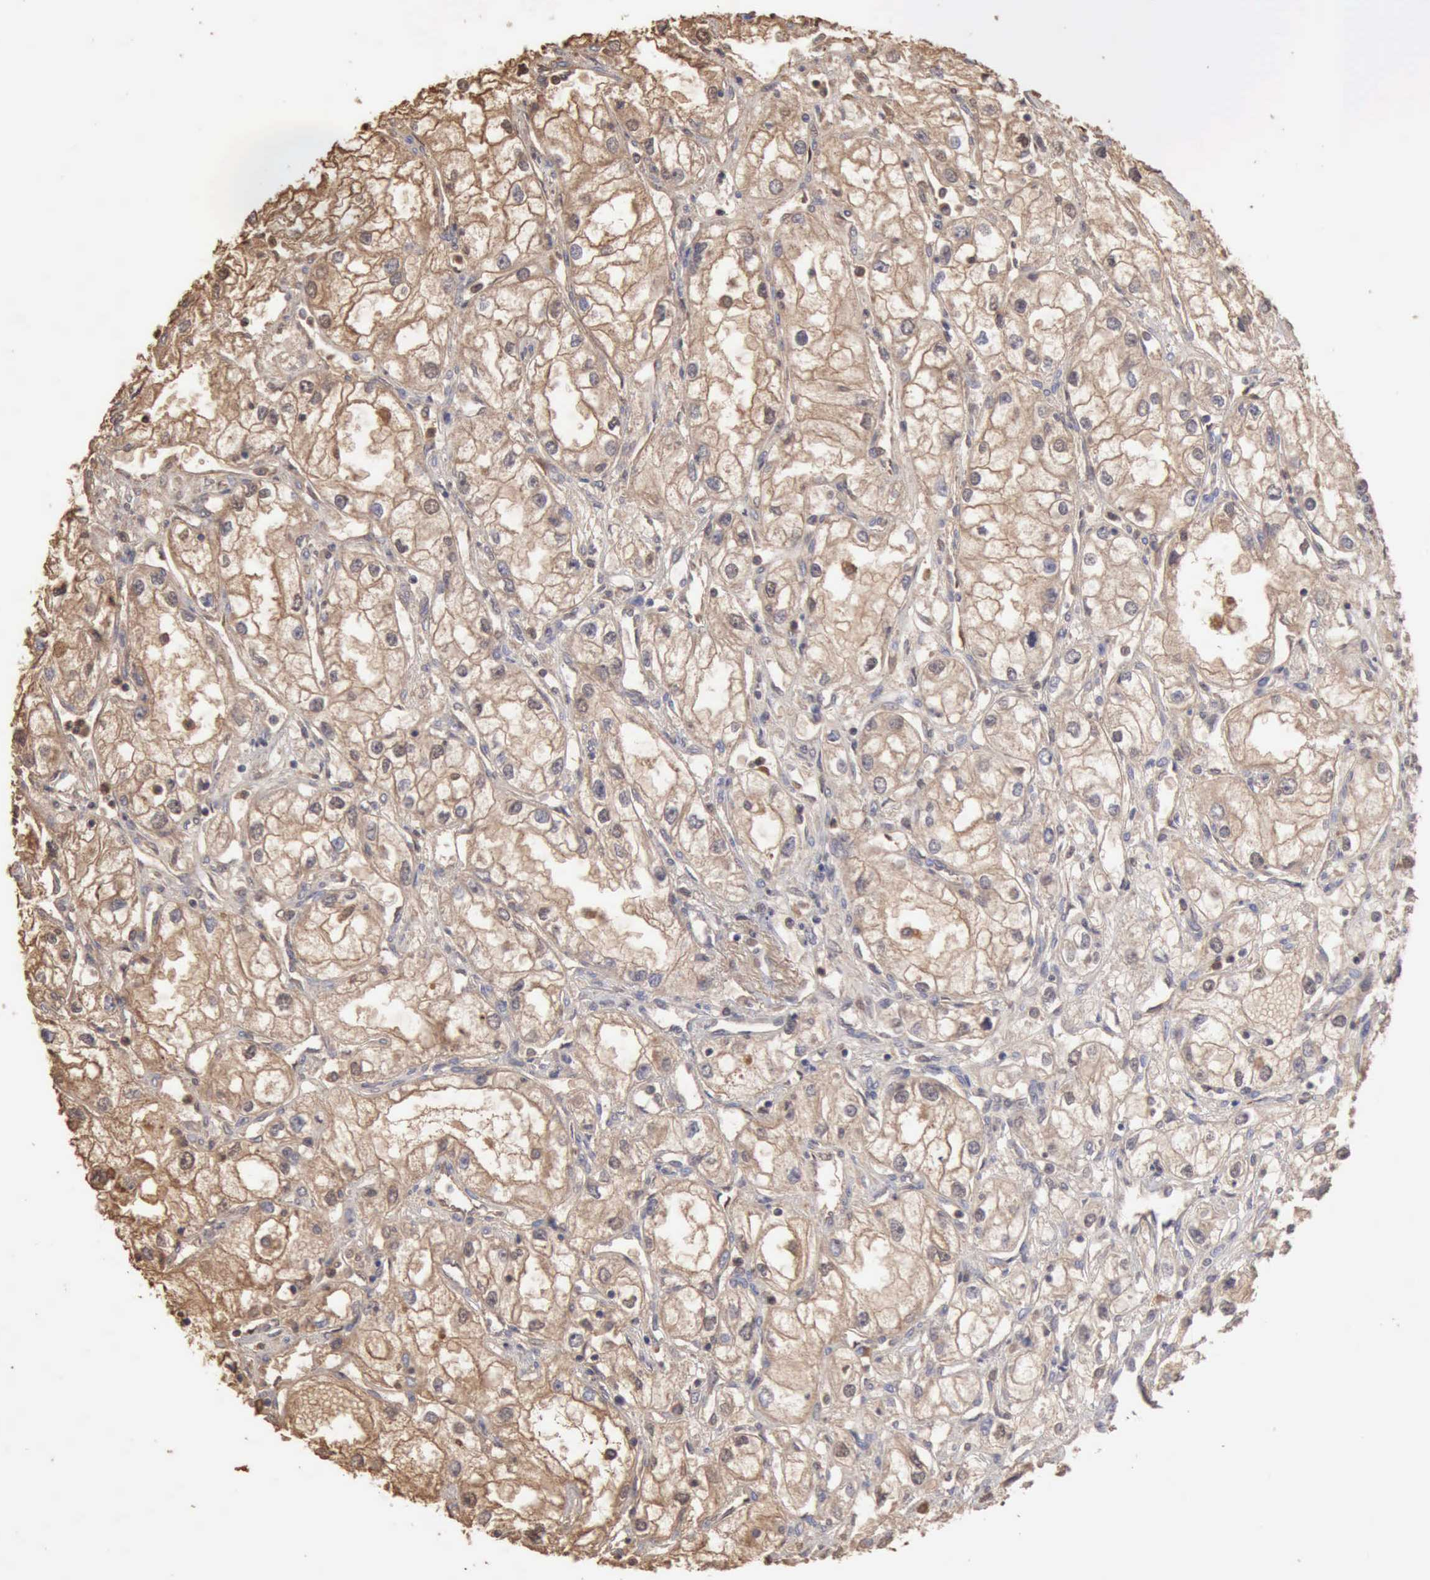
{"staining": {"intensity": "weak", "quantity": "25%-75%", "location": "cytoplasmic/membranous"}, "tissue": "renal cancer", "cell_type": "Tumor cells", "image_type": "cancer", "snomed": [{"axis": "morphology", "description": "Adenocarcinoma, NOS"}, {"axis": "topography", "description": "Kidney"}], "caption": "A high-resolution photomicrograph shows IHC staining of renal cancer (adenocarcinoma), which exhibits weak cytoplasmic/membranous expression in about 25%-75% of tumor cells. Nuclei are stained in blue.", "gene": "SERPINA1", "patient": {"sex": "male", "age": 57}}